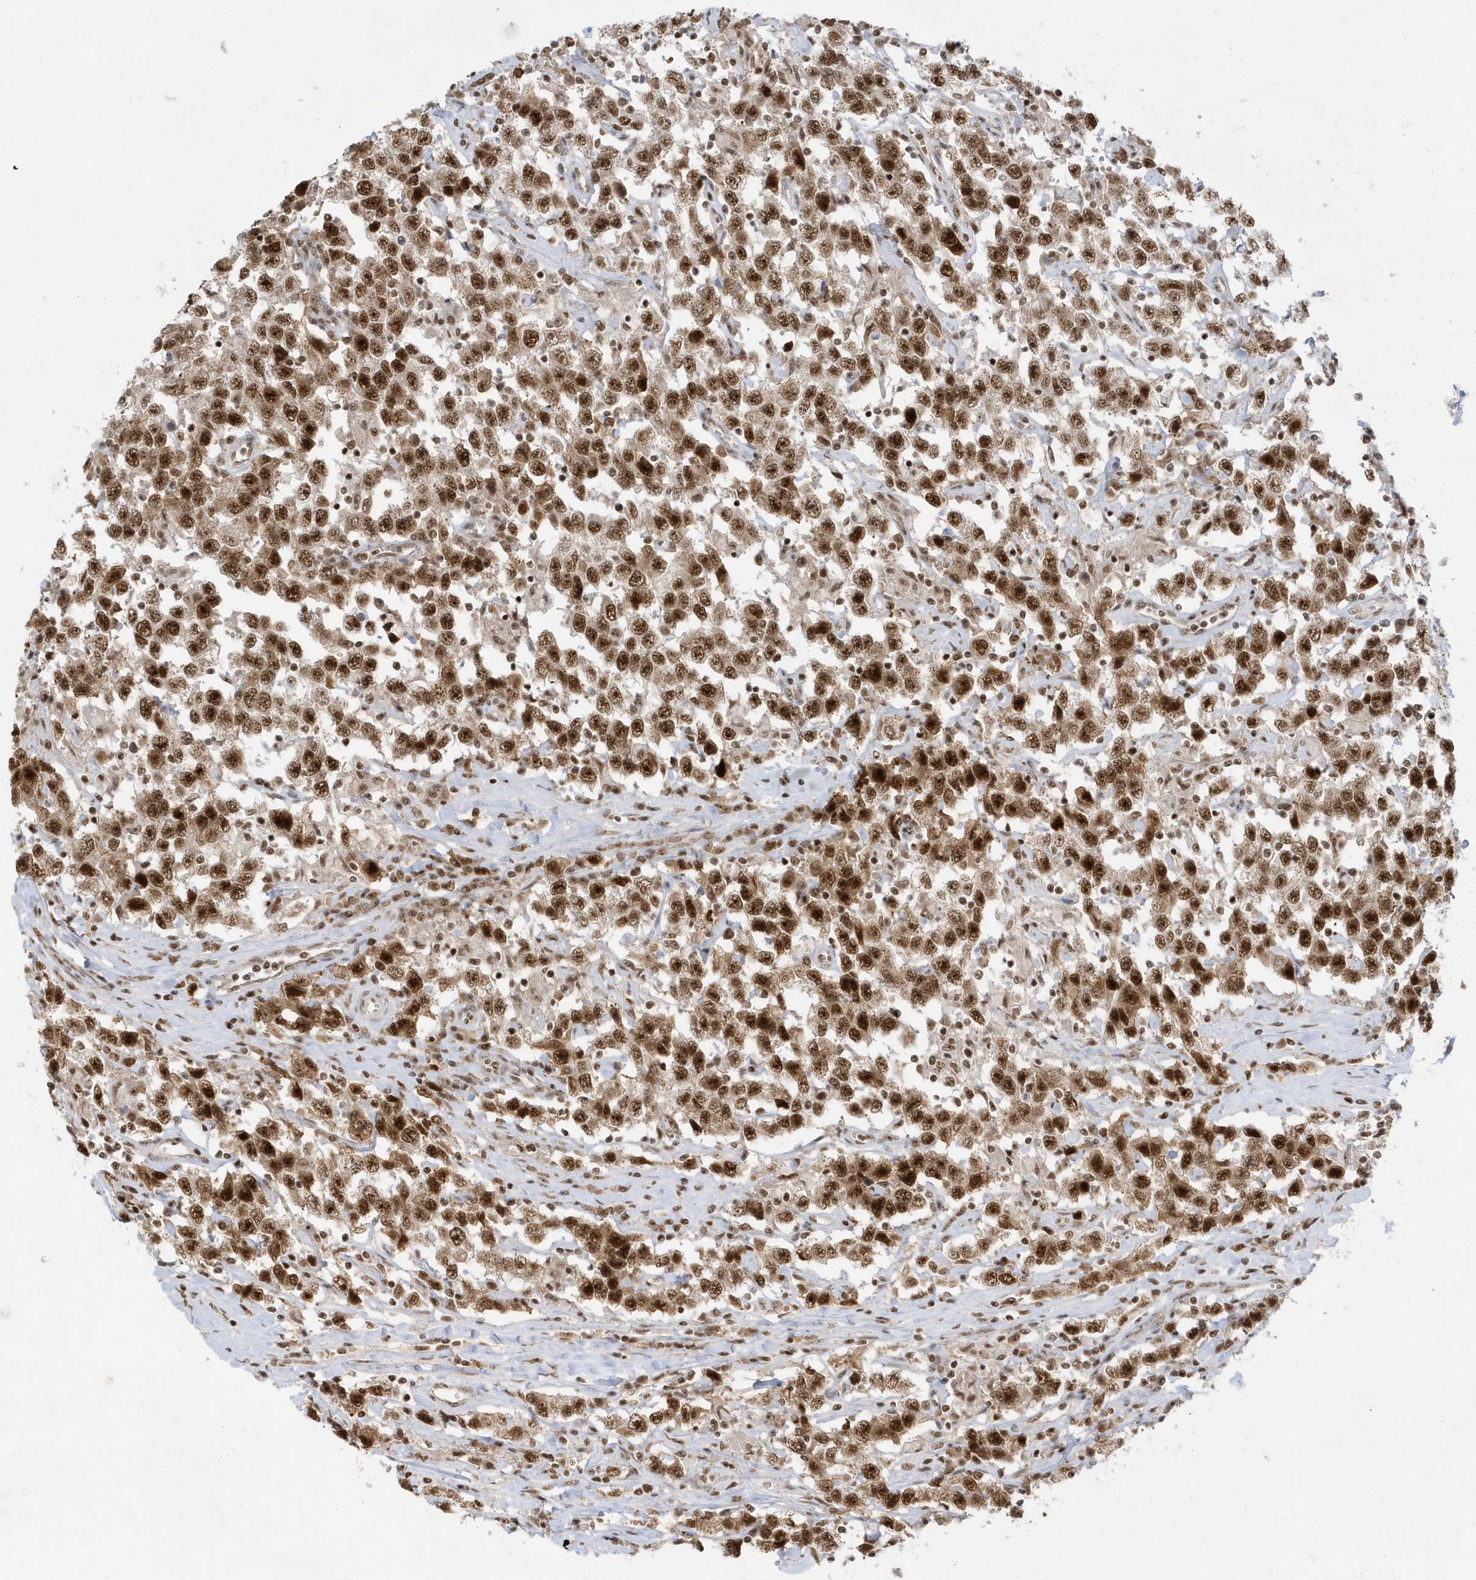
{"staining": {"intensity": "strong", "quantity": ">75%", "location": "nuclear"}, "tissue": "testis cancer", "cell_type": "Tumor cells", "image_type": "cancer", "snomed": [{"axis": "morphology", "description": "Seminoma, NOS"}, {"axis": "topography", "description": "Testis"}], "caption": "Tumor cells reveal high levels of strong nuclear positivity in about >75% of cells in human testis cancer (seminoma).", "gene": "PPIL2", "patient": {"sex": "male", "age": 41}}